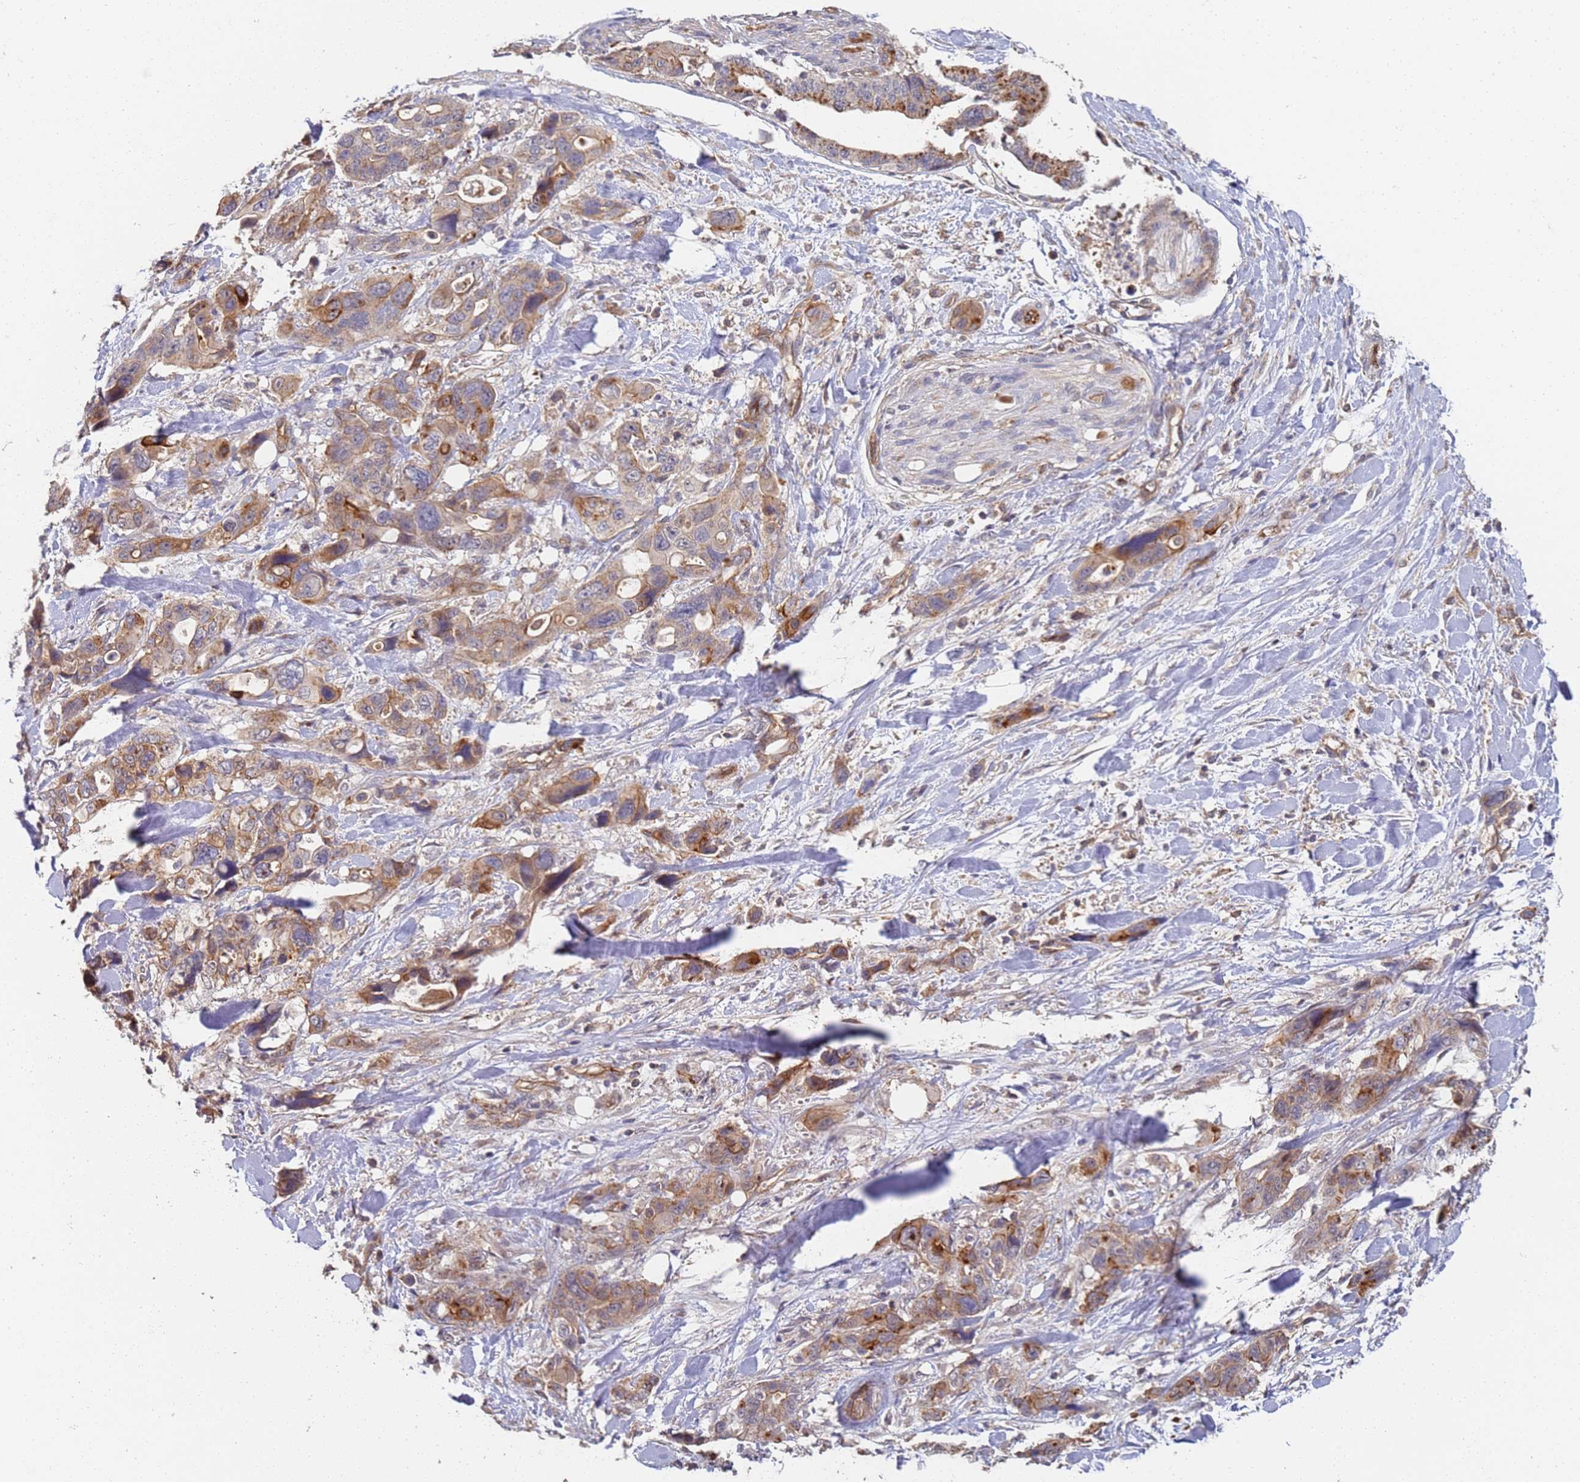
{"staining": {"intensity": "moderate", "quantity": ">75%", "location": "cytoplasmic/membranous"}, "tissue": "pancreatic cancer", "cell_type": "Tumor cells", "image_type": "cancer", "snomed": [{"axis": "morphology", "description": "Adenocarcinoma, NOS"}, {"axis": "topography", "description": "Pancreas"}], "caption": "Pancreatic cancer (adenocarcinoma) stained with a protein marker demonstrates moderate staining in tumor cells.", "gene": "ABCB6", "patient": {"sex": "male", "age": 46}}